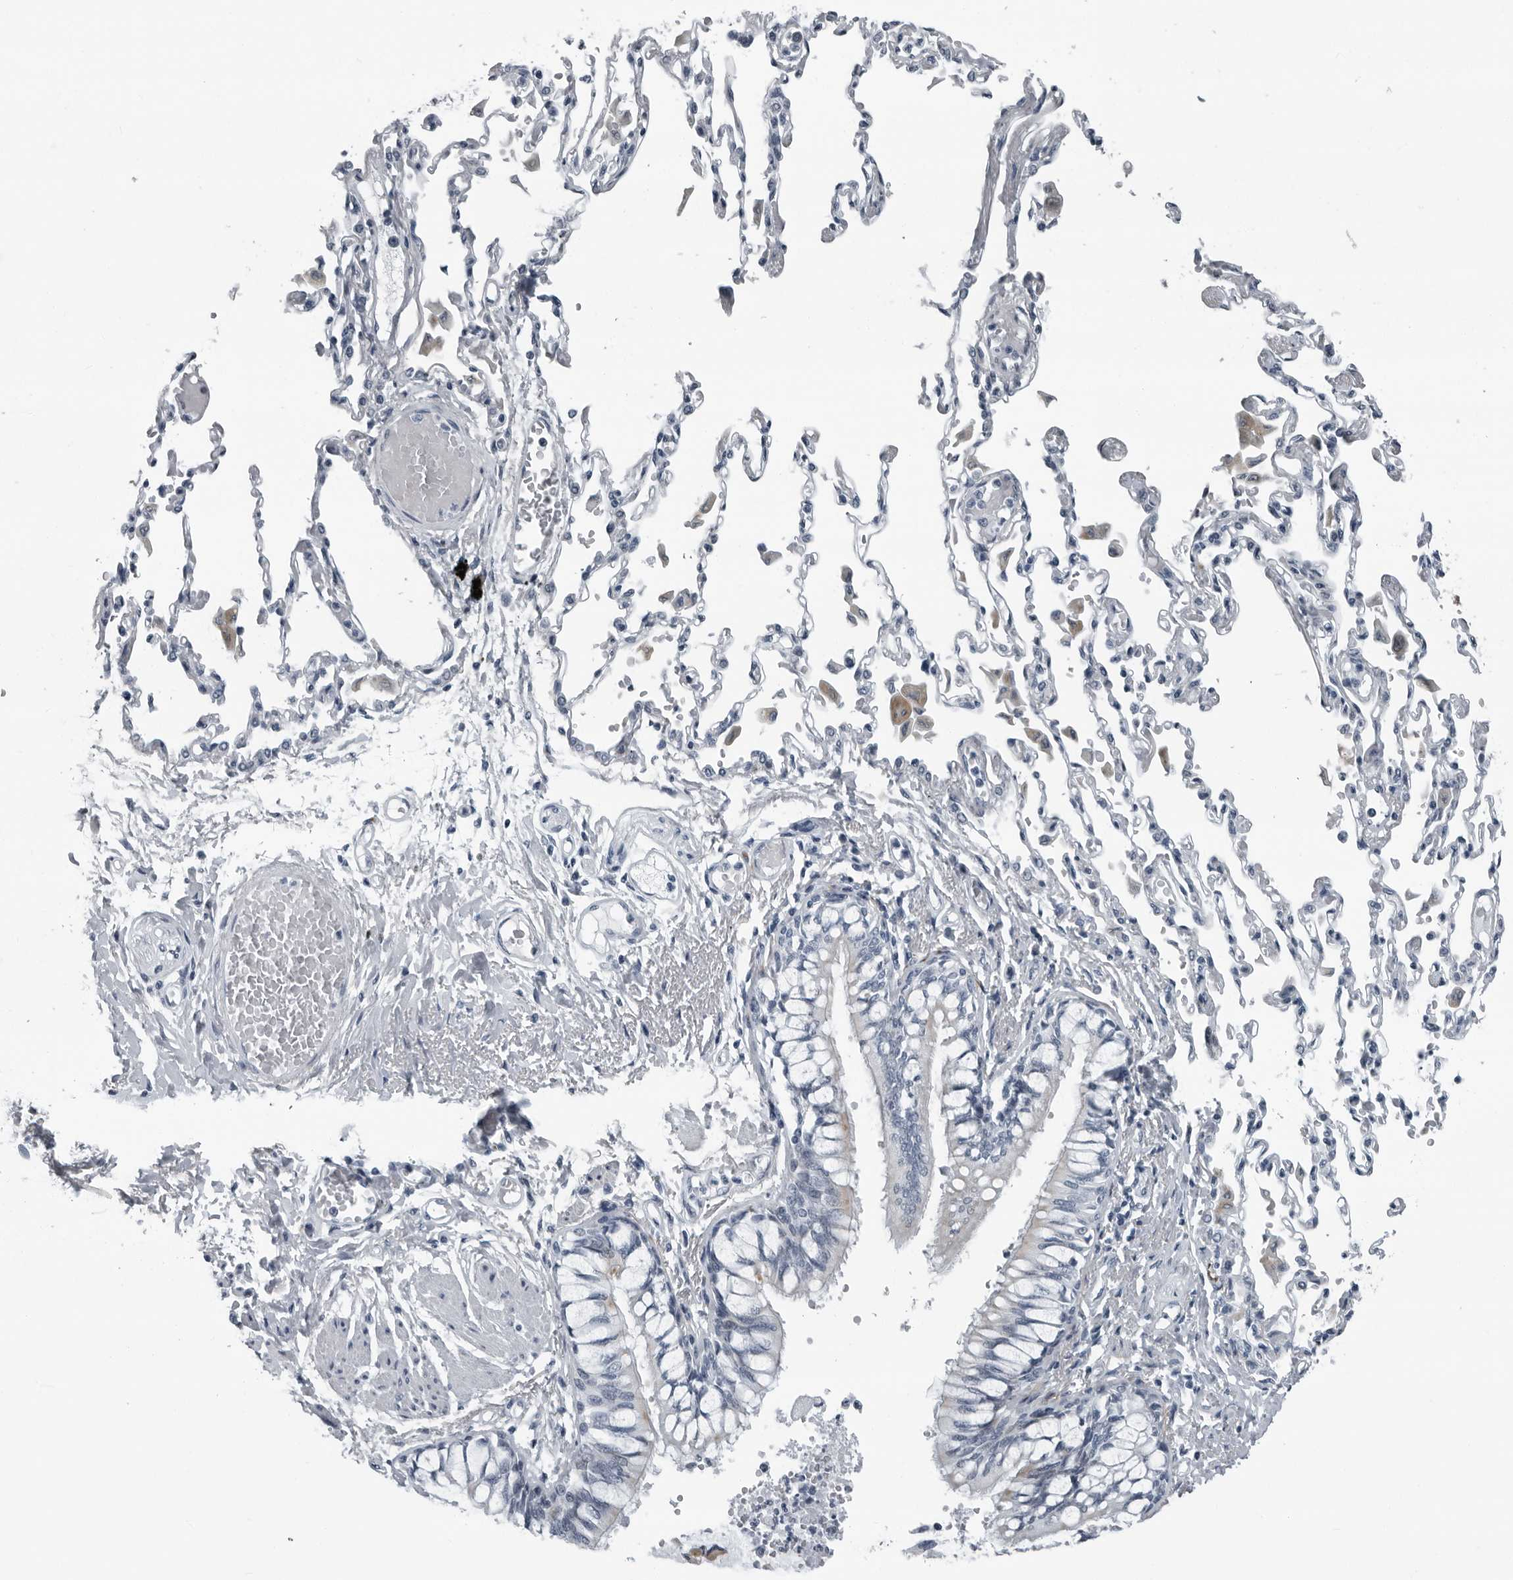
{"staining": {"intensity": "negative", "quantity": "none", "location": "none"}, "tissue": "bronchus", "cell_type": "Respiratory epithelial cells", "image_type": "normal", "snomed": [{"axis": "morphology", "description": "Normal tissue, NOS"}, {"axis": "topography", "description": "Cartilage tissue"}, {"axis": "topography", "description": "Bronchus"}, {"axis": "topography", "description": "Lung"}], "caption": "This is an IHC image of unremarkable human bronchus. There is no expression in respiratory epithelial cells.", "gene": "PDCD11", "patient": {"sex": "female", "age": 49}}